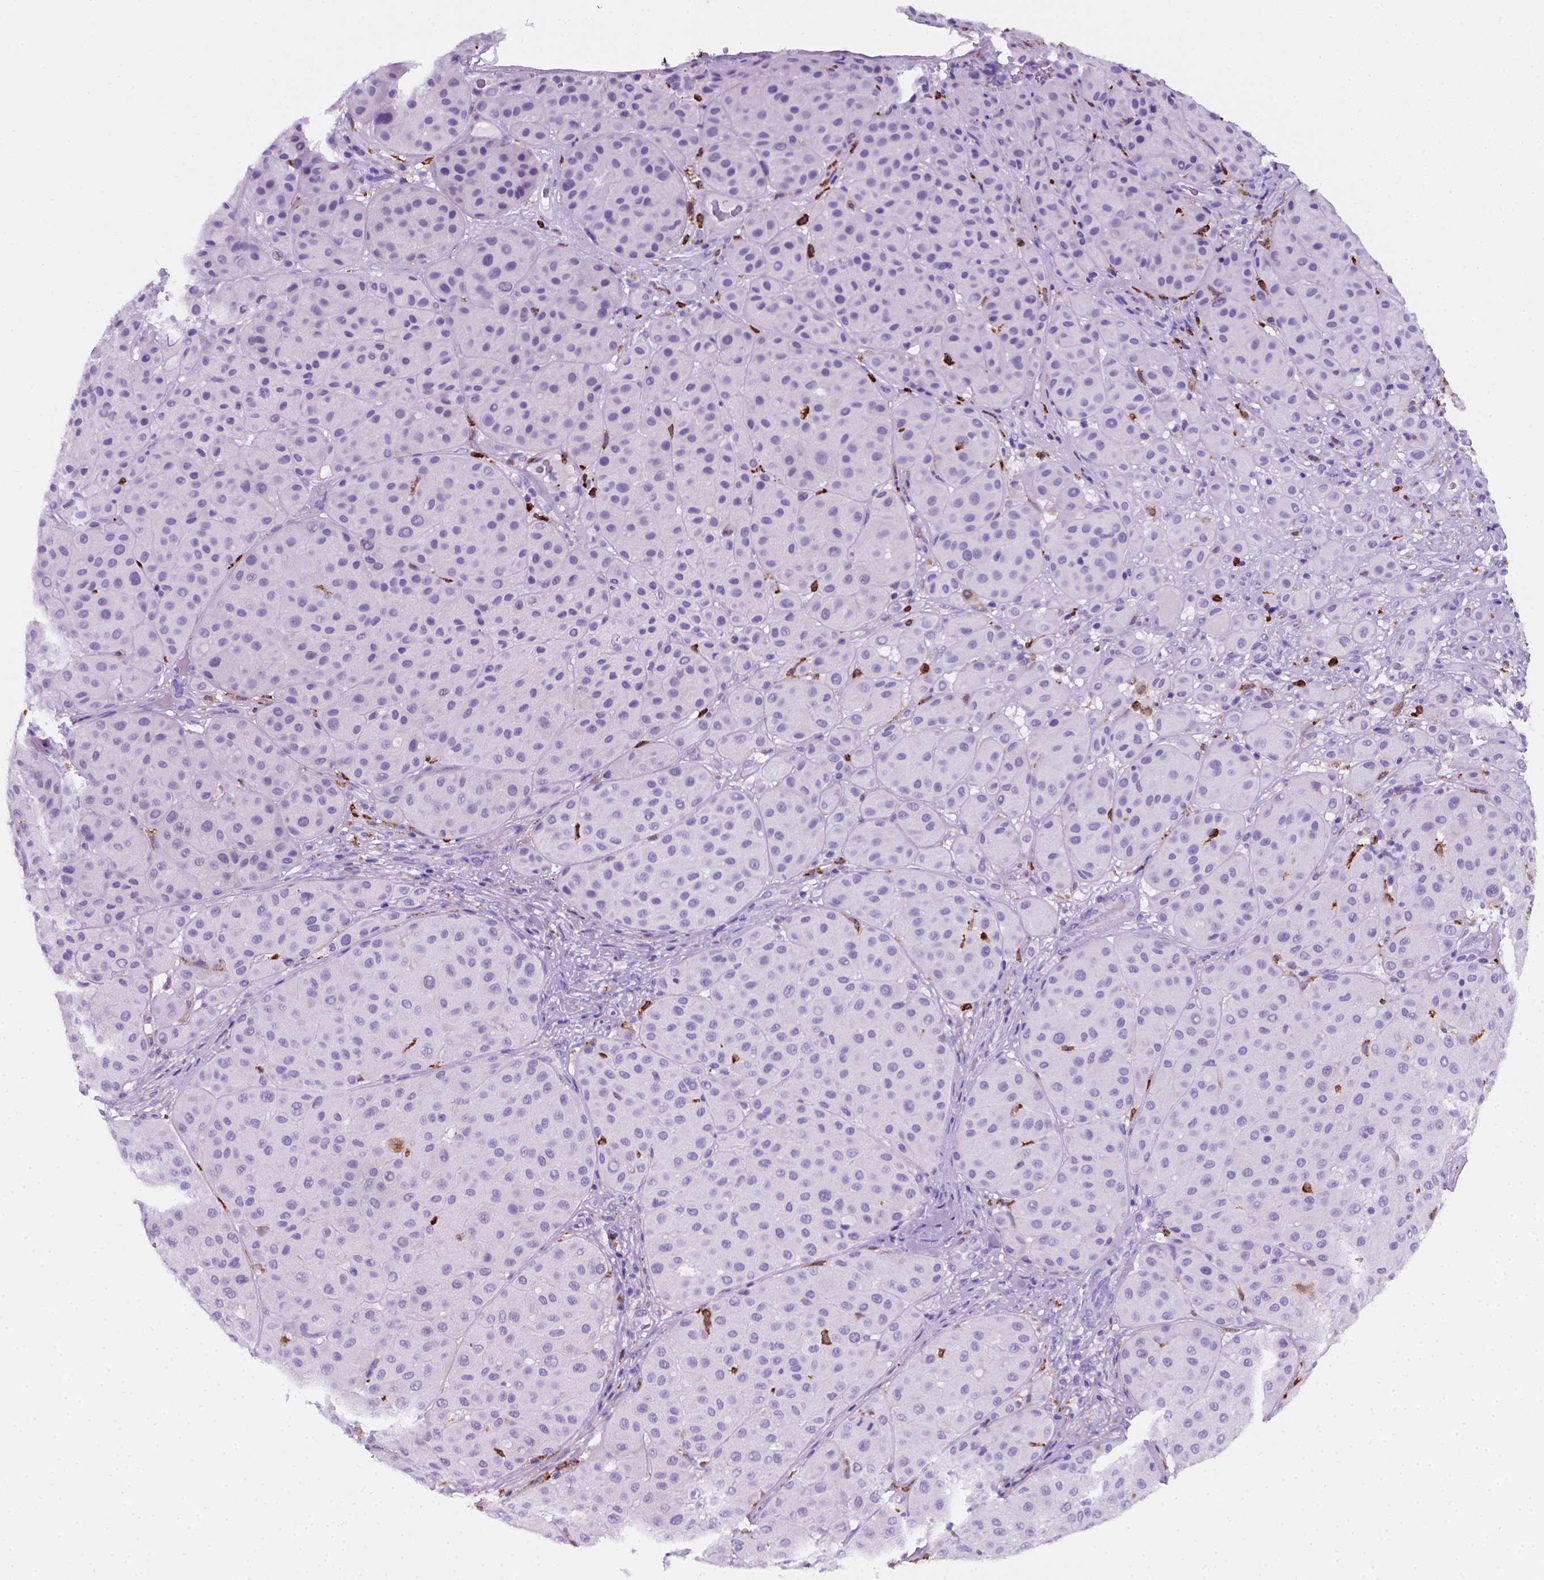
{"staining": {"intensity": "negative", "quantity": "none", "location": "none"}, "tissue": "melanoma", "cell_type": "Tumor cells", "image_type": "cancer", "snomed": [{"axis": "morphology", "description": "Malignant melanoma, Metastatic site"}, {"axis": "topography", "description": "Smooth muscle"}], "caption": "A high-resolution micrograph shows immunohistochemistry (IHC) staining of melanoma, which displays no significant expression in tumor cells.", "gene": "MACF1", "patient": {"sex": "male", "age": 41}}